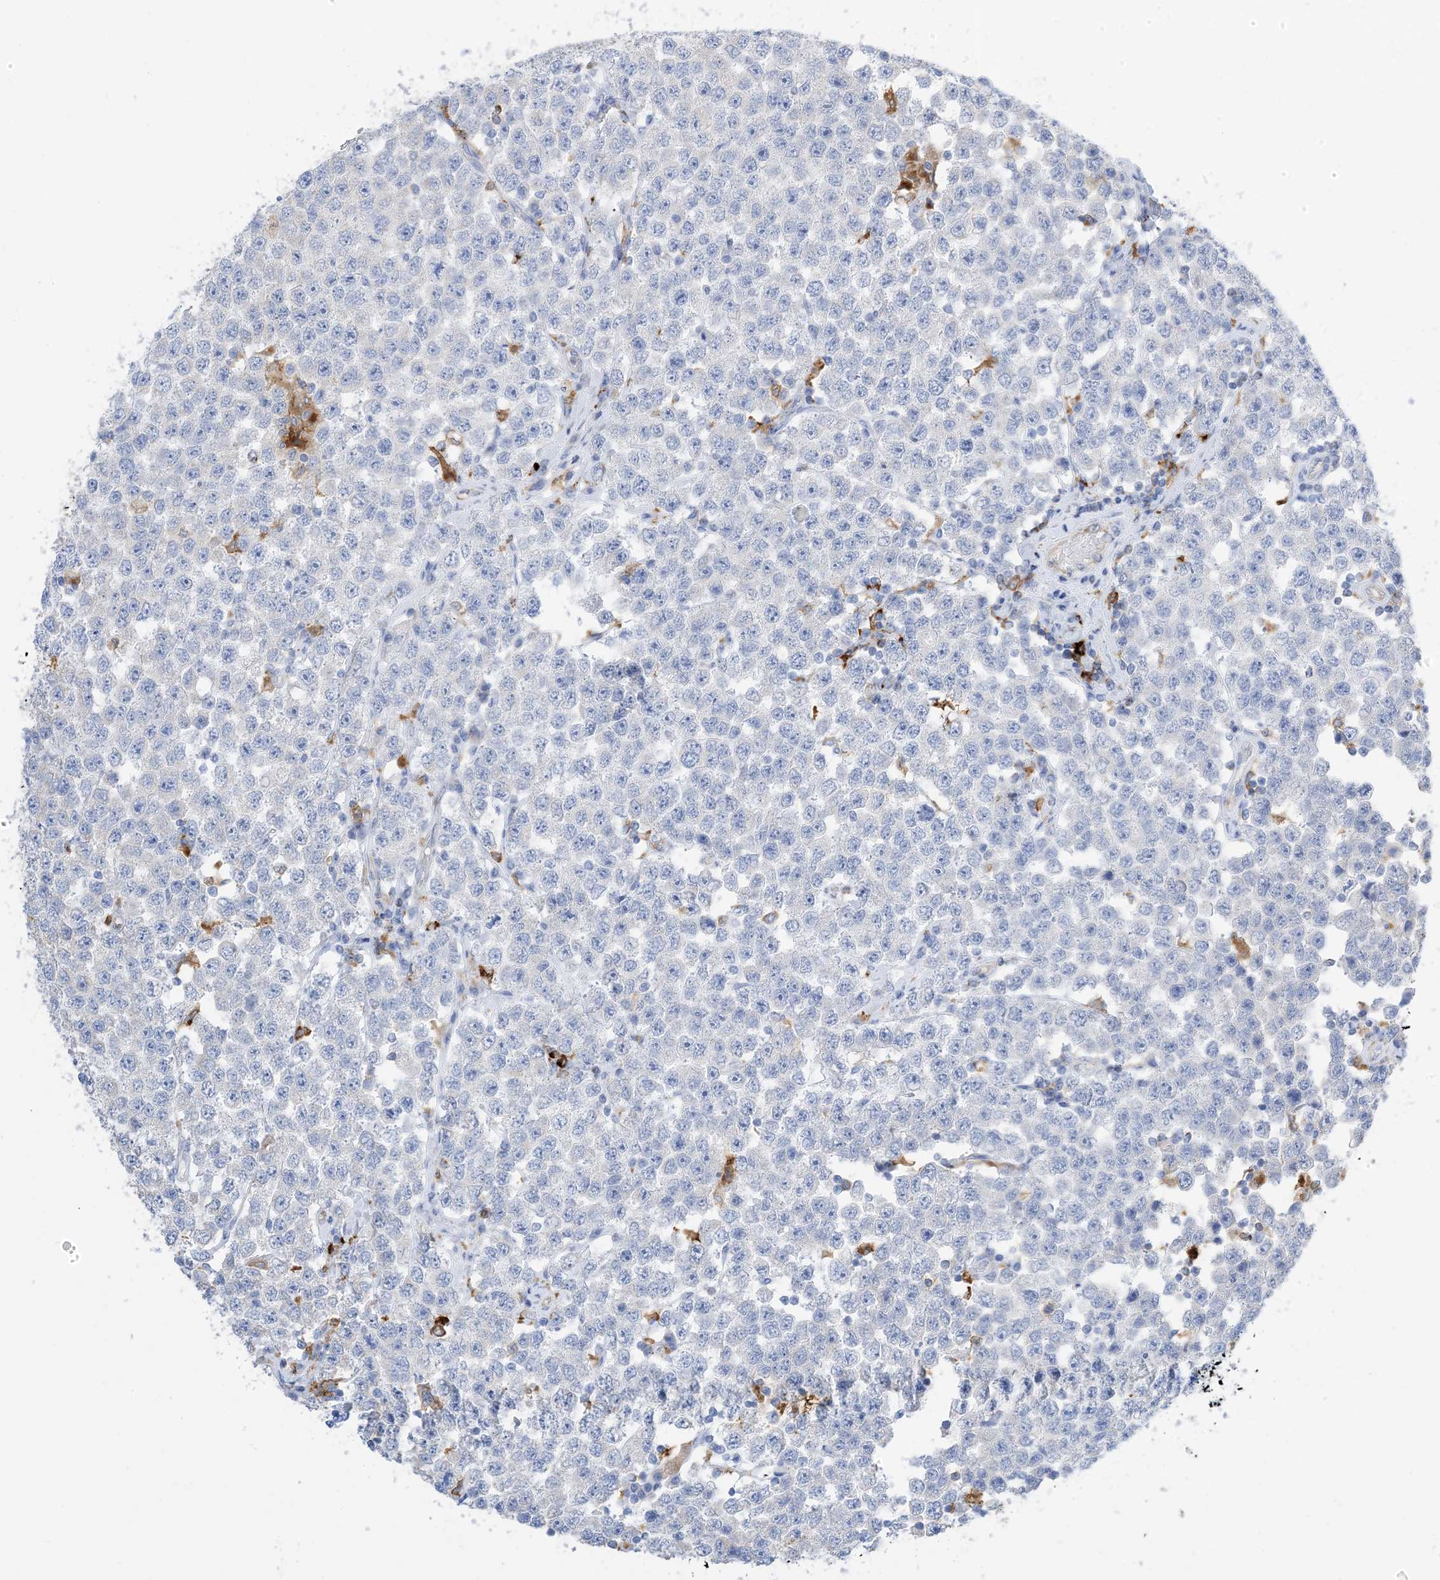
{"staining": {"intensity": "negative", "quantity": "none", "location": "none"}, "tissue": "testis cancer", "cell_type": "Tumor cells", "image_type": "cancer", "snomed": [{"axis": "morphology", "description": "Seminoma, NOS"}, {"axis": "topography", "description": "Testis"}], "caption": "This is an immunohistochemistry (IHC) image of testis cancer. There is no staining in tumor cells.", "gene": "DPH3", "patient": {"sex": "male", "age": 28}}